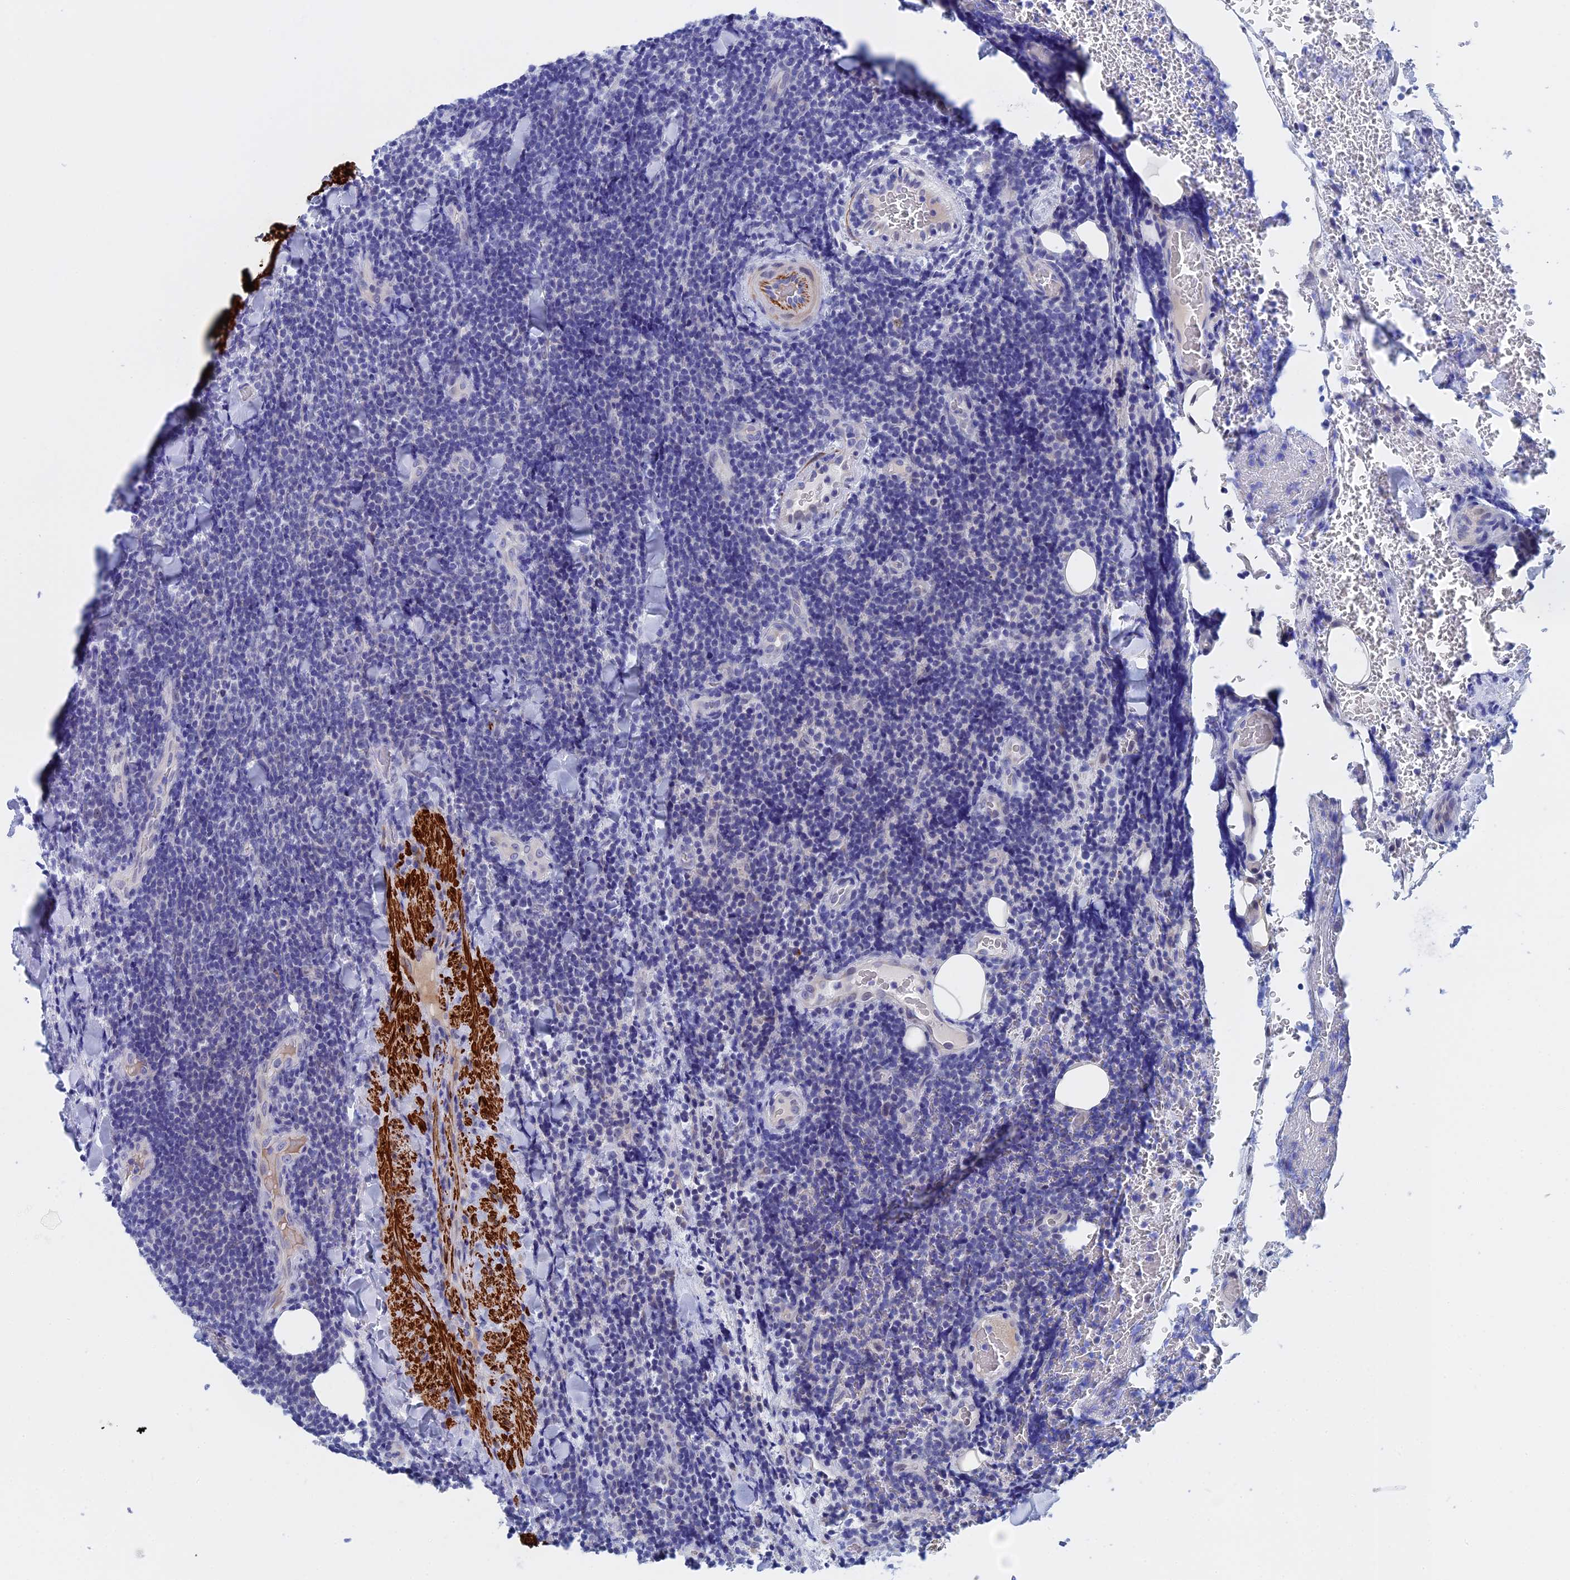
{"staining": {"intensity": "negative", "quantity": "none", "location": "none"}, "tissue": "lymphoma", "cell_type": "Tumor cells", "image_type": "cancer", "snomed": [{"axis": "morphology", "description": "Malignant lymphoma, non-Hodgkin's type, Low grade"}, {"axis": "topography", "description": "Lymph node"}], "caption": "Photomicrograph shows no protein staining in tumor cells of low-grade malignant lymphoma, non-Hodgkin's type tissue.", "gene": "WDR83", "patient": {"sex": "male", "age": 66}}